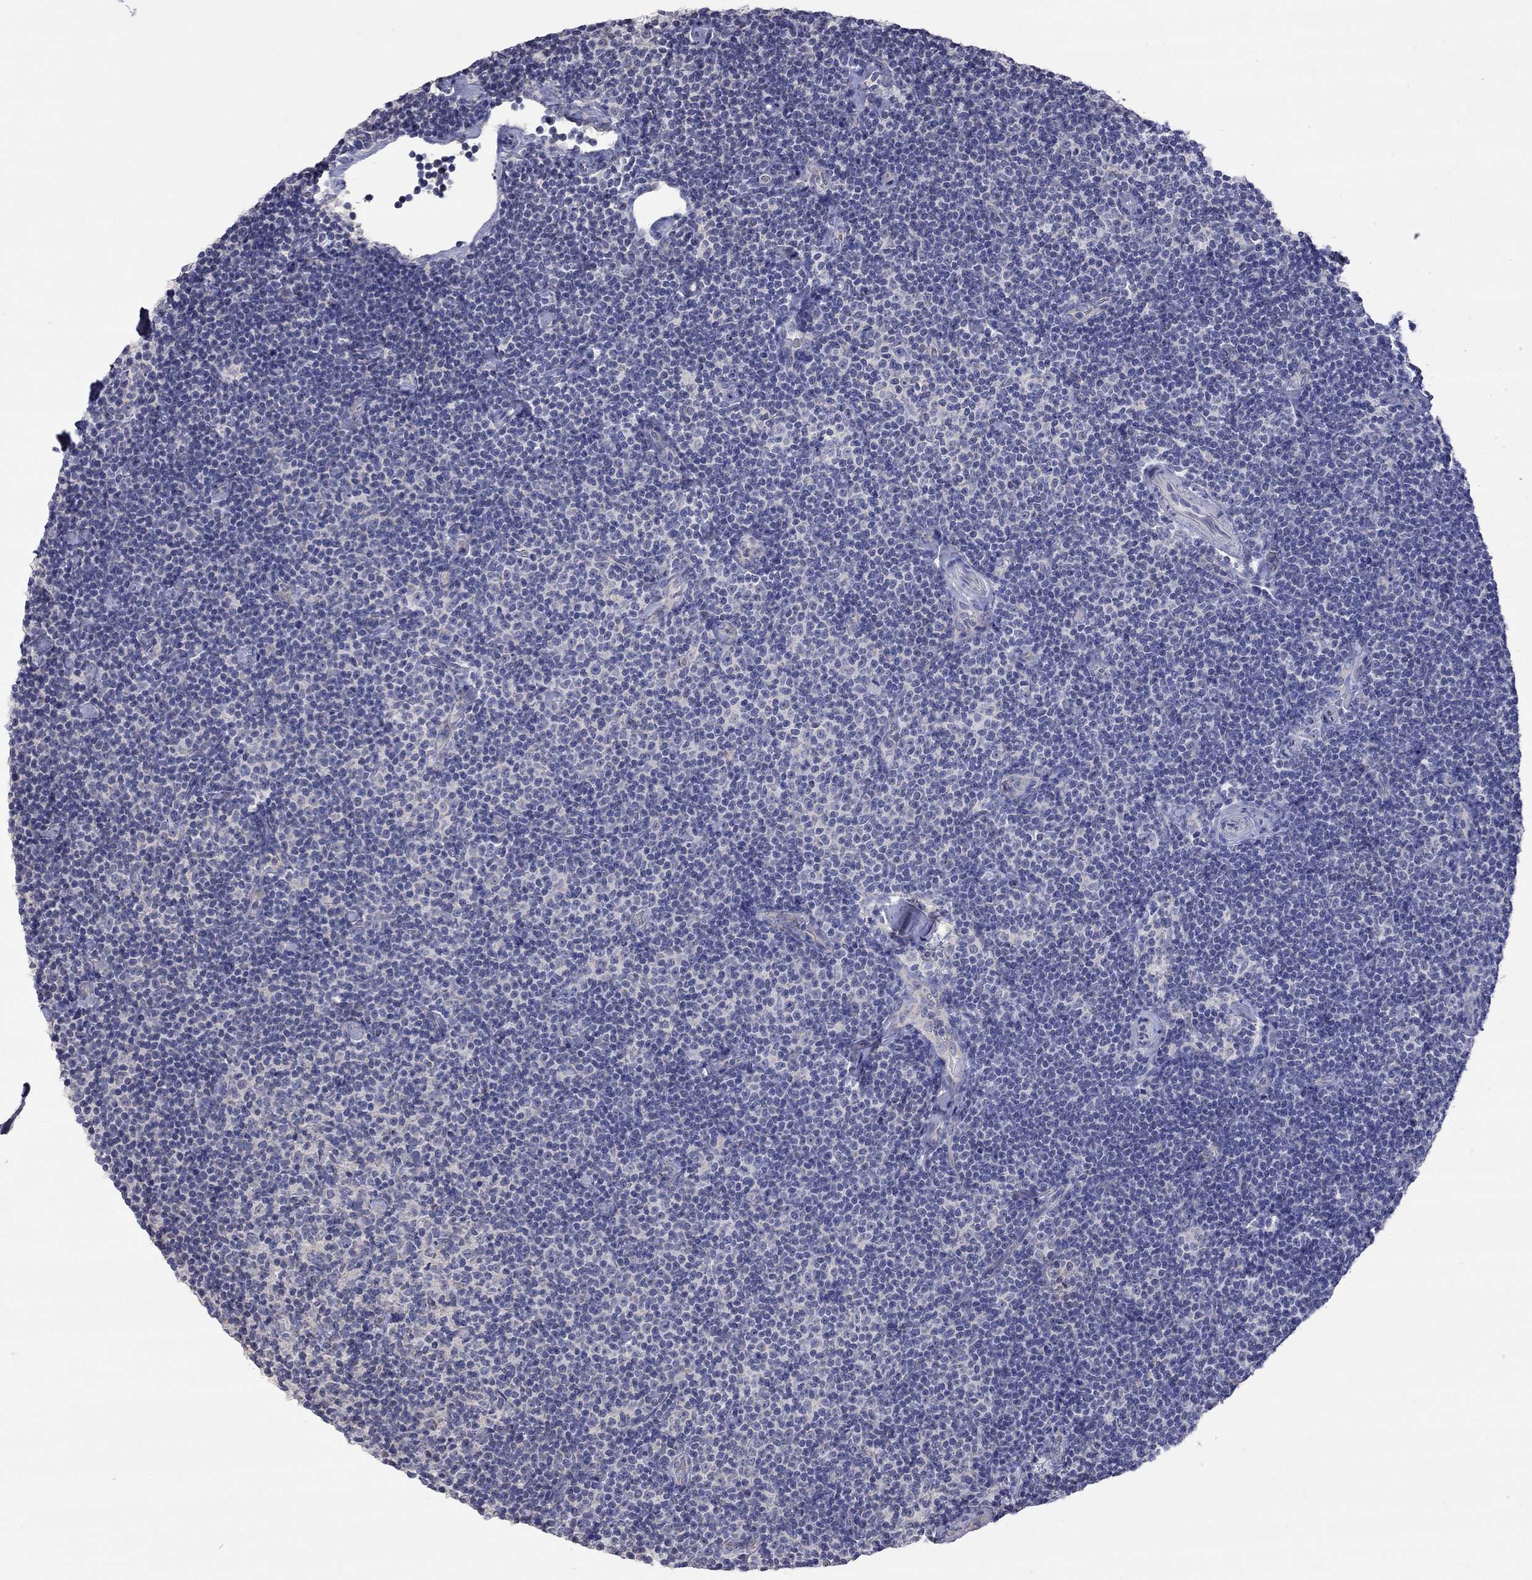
{"staining": {"intensity": "negative", "quantity": "none", "location": "none"}, "tissue": "lymphoma", "cell_type": "Tumor cells", "image_type": "cancer", "snomed": [{"axis": "morphology", "description": "Malignant lymphoma, non-Hodgkin's type, Low grade"}, {"axis": "topography", "description": "Lymph node"}], "caption": "Tumor cells are negative for protein expression in human malignant lymphoma, non-Hodgkin's type (low-grade).", "gene": "OPRK1", "patient": {"sex": "male", "age": 81}}